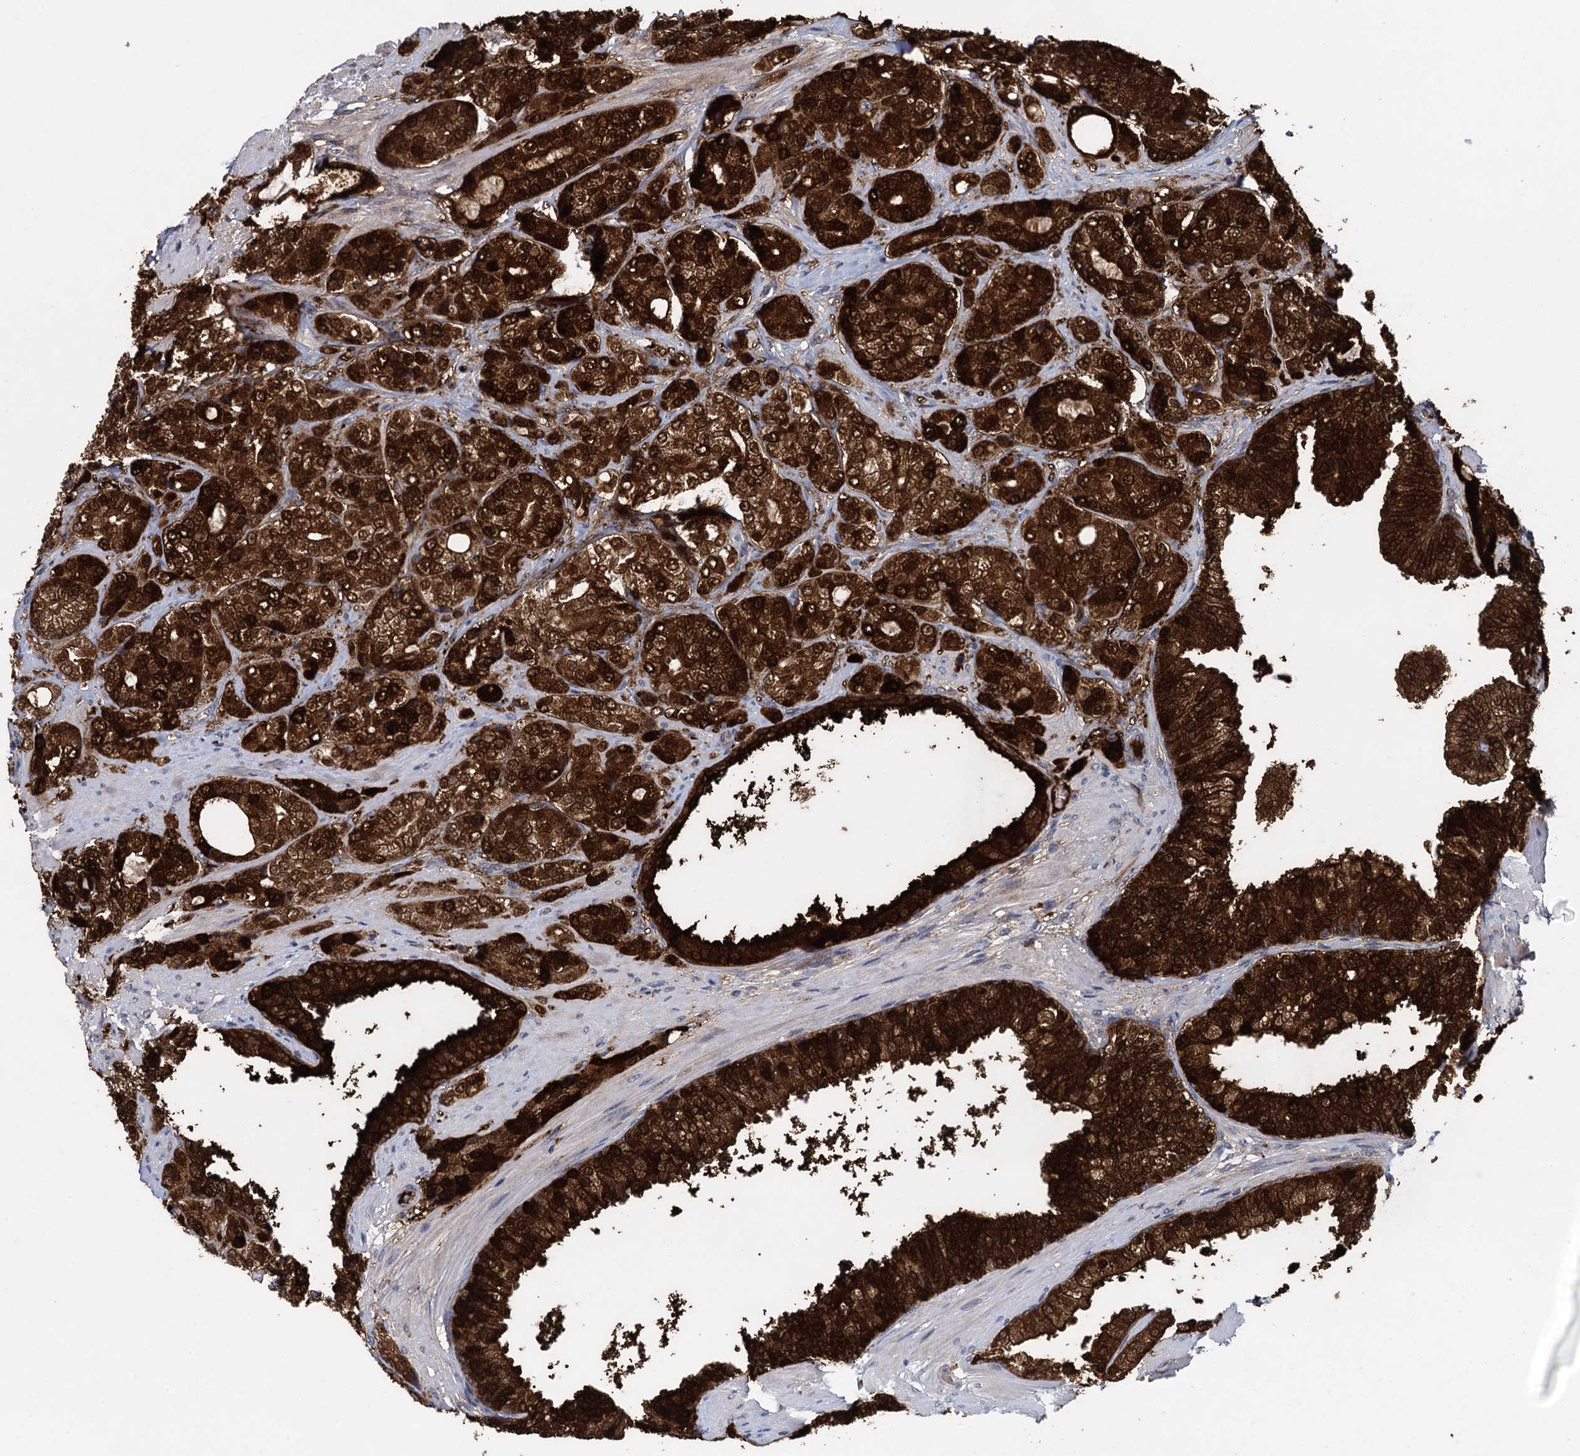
{"staining": {"intensity": "strong", "quantity": ">75%", "location": "cytoplasmic/membranous,nuclear"}, "tissue": "prostate cancer", "cell_type": "Tumor cells", "image_type": "cancer", "snomed": [{"axis": "morphology", "description": "Adenocarcinoma, High grade"}, {"axis": "topography", "description": "Prostate"}], "caption": "DAB immunohistochemical staining of human prostate cancer (high-grade adenocarcinoma) demonstrates strong cytoplasmic/membranous and nuclear protein staining in approximately >75% of tumor cells.", "gene": "GLO1", "patient": {"sex": "male", "age": 60}}